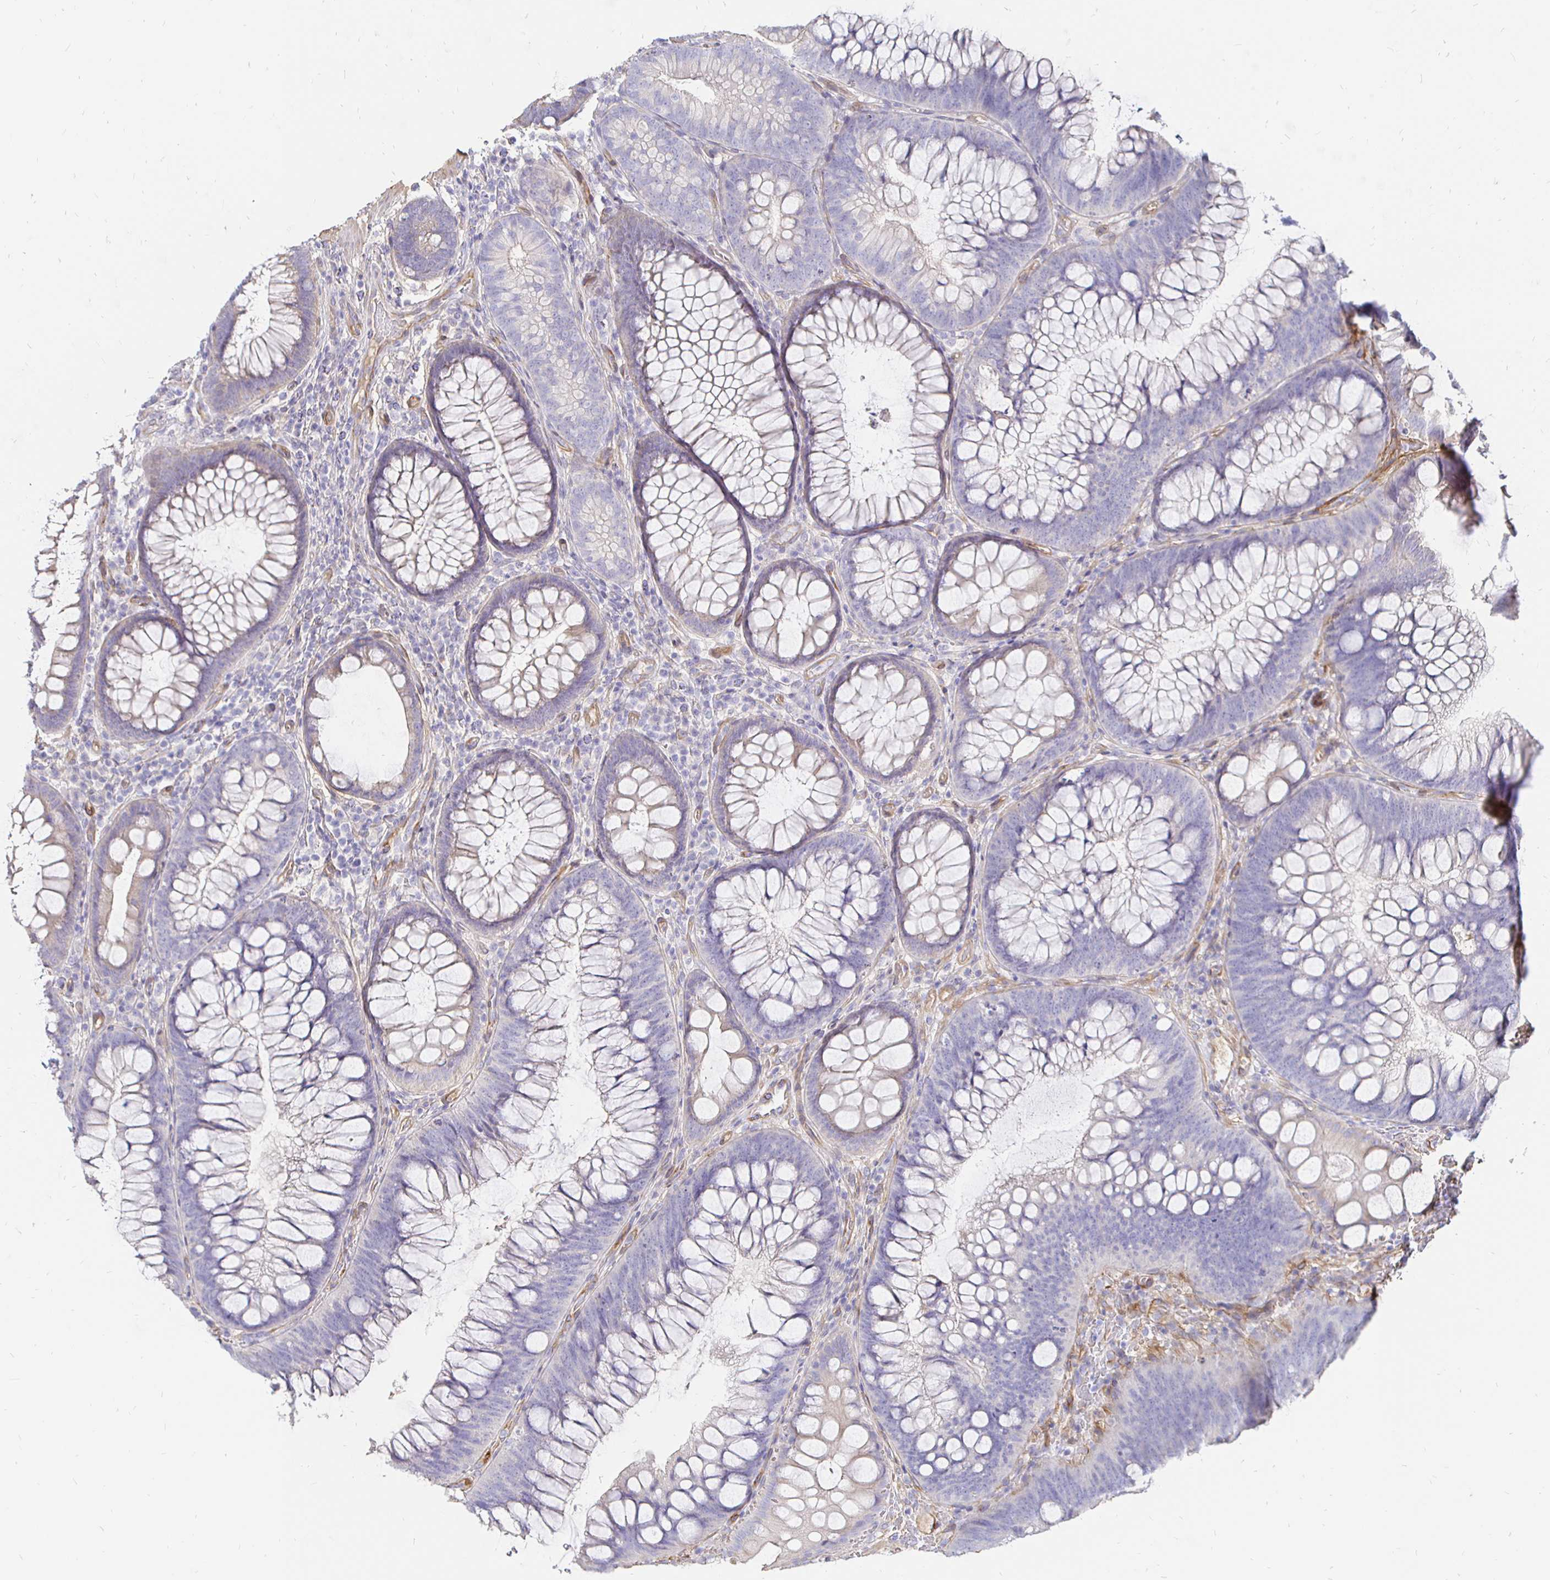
{"staining": {"intensity": "weak", "quantity": ">75%", "location": "cytoplasmic/membranous"}, "tissue": "colon", "cell_type": "Endothelial cells", "image_type": "normal", "snomed": [{"axis": "morphology", "description": "Normal tissue, NOS"}, {"axis": "morphology", "description": "Adenoma, NOS"}, {"axis": "topography", "description": "Soft tissue"}, {"axis": "topography", "description": "Colon"}], "caption": "Approximately >75% of endothelial cells in normal colon exhibit weak cytoplasmic/membranous protein positivity as visualized by brown immunohistochemical staining.", "gene": "PALM2AKAP2", "patient": {"sex": "male", "age": 47}}